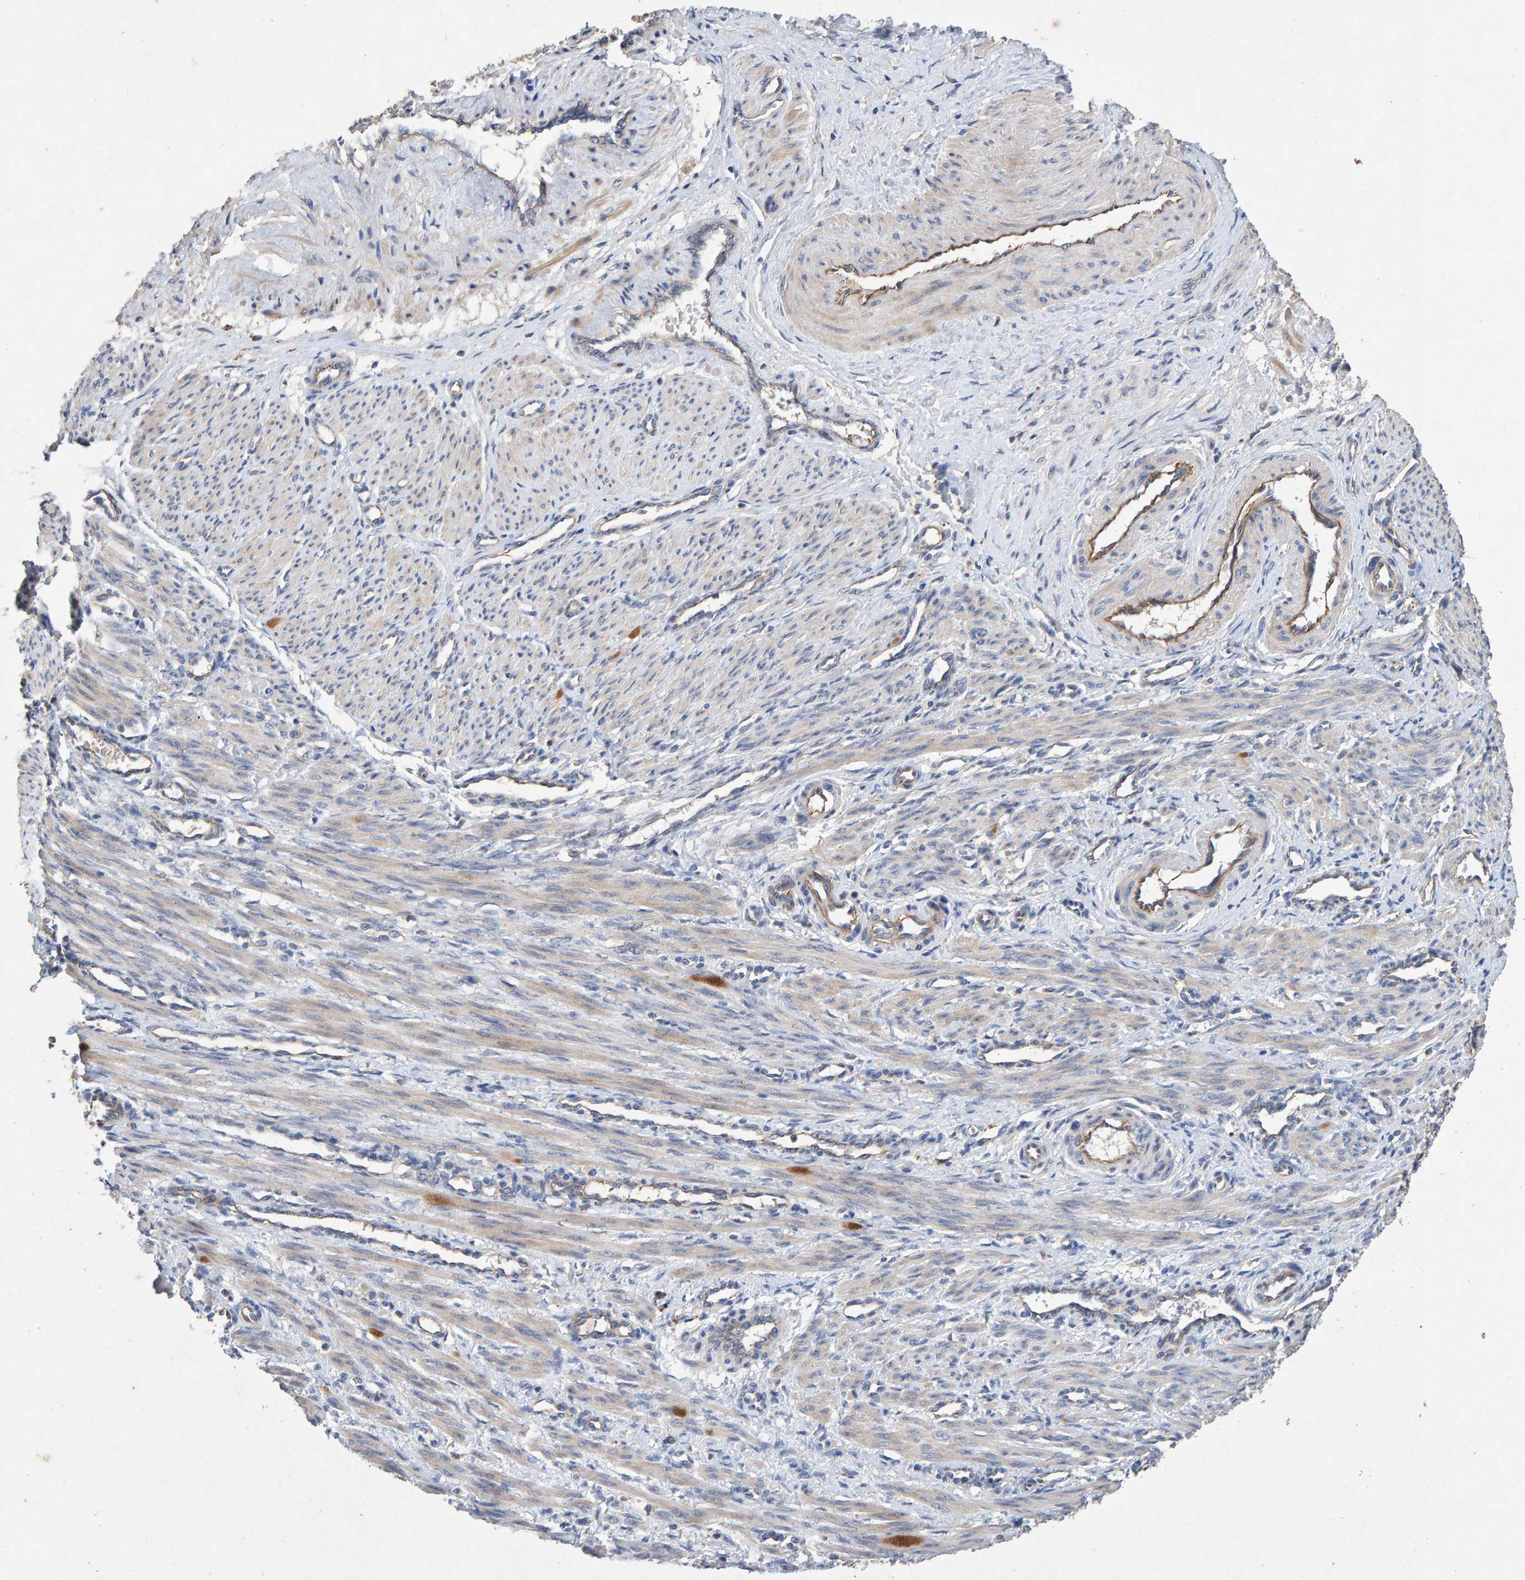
{"staining": {"intensity": "weak", "quantity": "25%-75%", "location": "cytoplasmic/membranous"}, "tissue": "smooth muscle", "cell_type": "Smooth muscle cells", "image_type": "normal", "snomed": [{"axis": "morphology", "description": "Normal tissue, NOS"}, {"axis": "topography", "description": "Endometrium"}], "caption": "A brown stain shows weak cytoplasmic/membranous positivity of a protein in smooth muscle cells of benign human smooth muscle. (DAB = brown stain, brightfield microscopy at high magnification).", "gene": "EFR3A", "patient": {"sex": "female", "age": 33}}